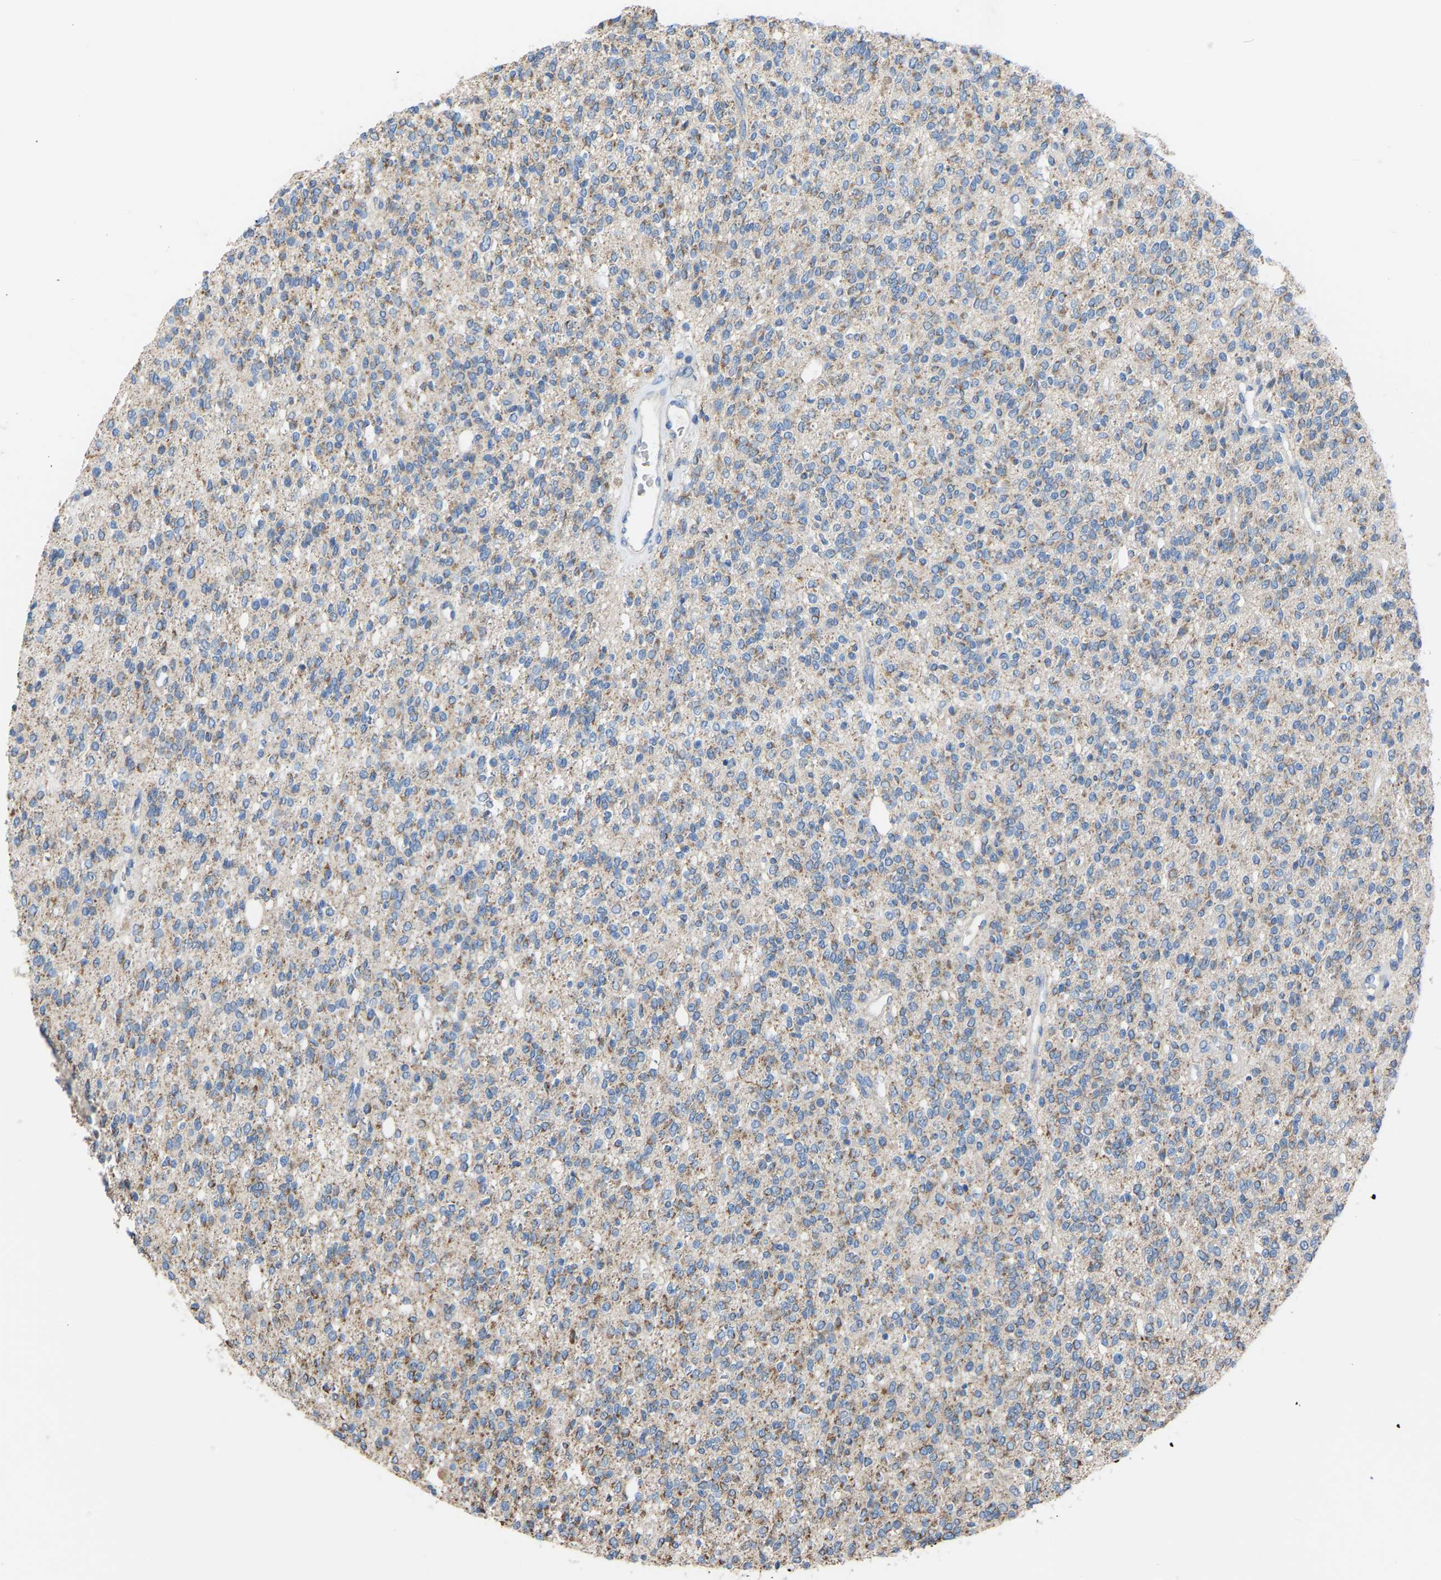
{"staining": {"intensity": "weak", "quantity": ">75%", "location": "cytoplasmic/membranous"}, "tissue": "glioma", "cell_type": "Tumor cells", "image_type": "cancer", "snomed": [{"axis": "morphology", "description": "Glioma, malignant, High grade"}, {"axis": "topography", "description": "Brain"}], "caption": "Protein expression by immunohistochemistry reveals weak cytoplasmic/membranous expression in approximately >75% of tumor cells in high-grade glioma (malignant). The protein is stained brown, and the nuclei are stained in blue (DAB IHC with brightfield microscopy, high magnification).", "gene": "BCL10", "patient": {"sex": "male", "age": 34}}